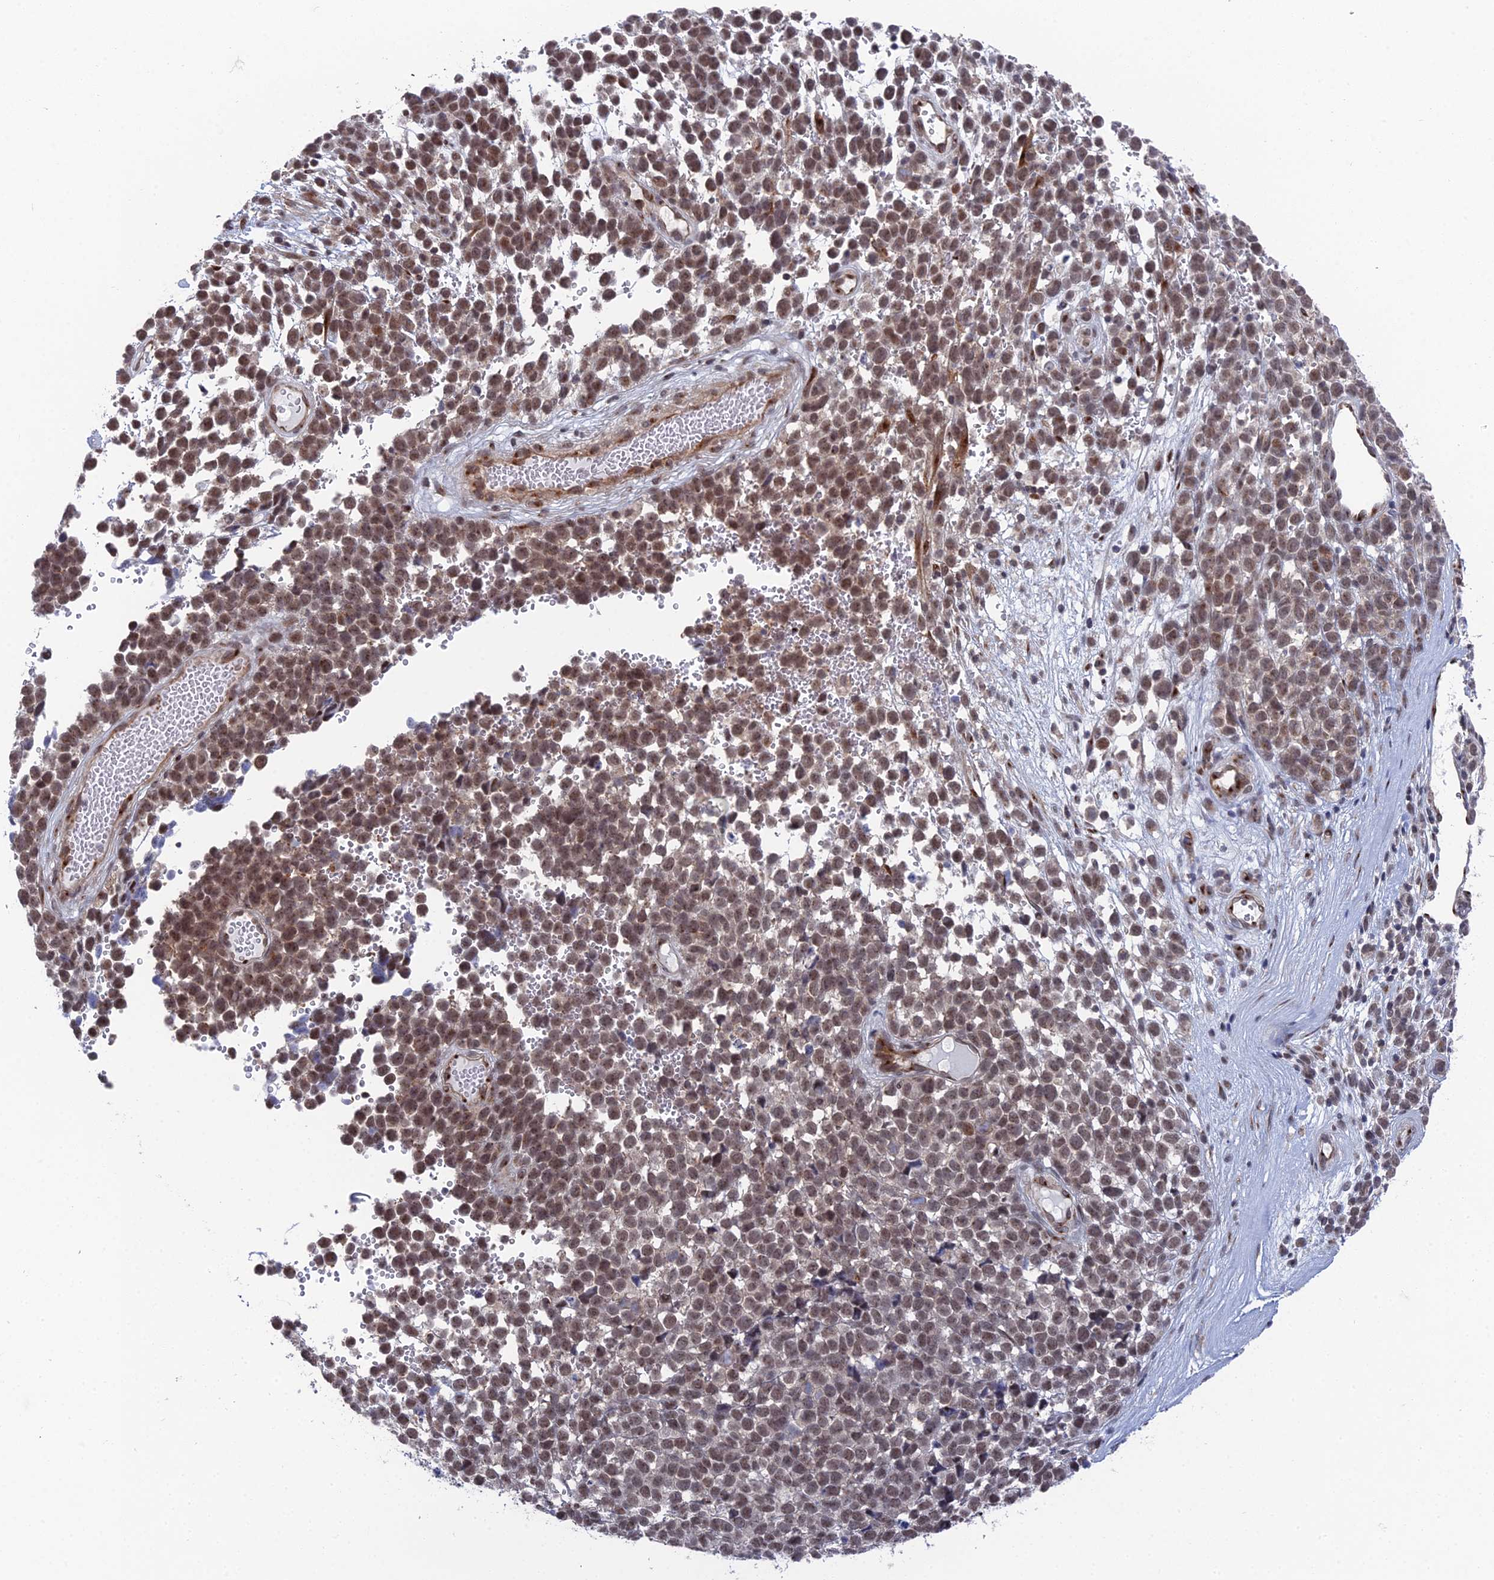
{"staining": {"intensity": "moderate", "quantity": ">75%", "location": "nuclear"}, "tissue": "melanoma", "cell_type": "Tumor cells", "image_type": "cancer", "snomed": [{"axis": "morphology", "description": "Malignant melanoma, NOS"}, {"axis": "topography", "description": "Nose, NOS"}], "caption": "Immunohistochemistry (DAB (3,3'-diaminobenzidine)) staining of melanoma shows moderate nuclear protein positivity in approximately >75% of tumor cells. The staining was performed using DAB (3,3'-diaminobenzidine) to visualize the protein expression in brown, while the nuclei were stained in blue with hematoxylin (Magnification: 20x).", "gene": "FHIP2A", "patient": {"sex": "female", "age": 48}}